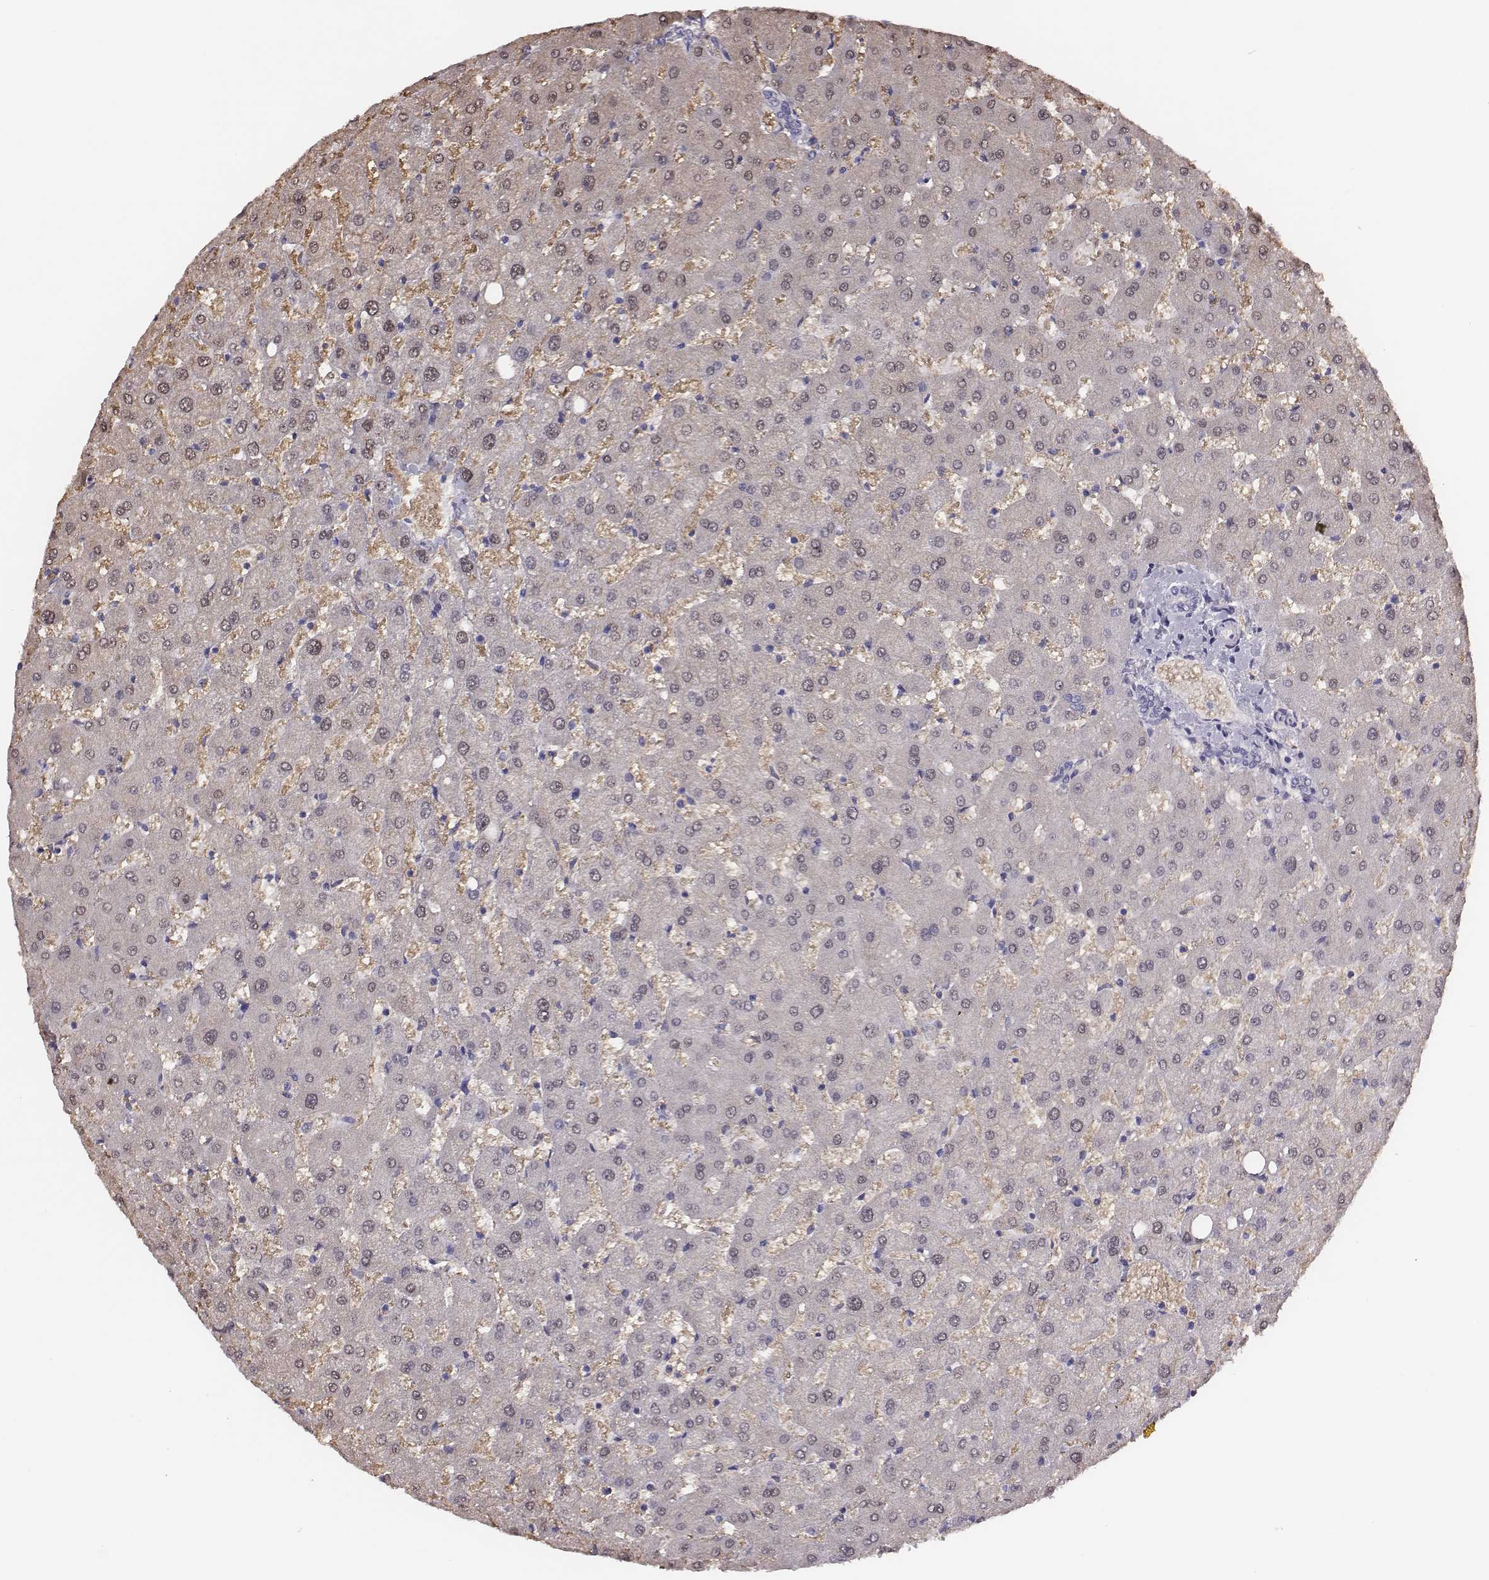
{"staining": {"intensity": "negative", "quantity": "none", "location": "none"}, "tissue": "liver", "cell_type": "Cholangiocytes", "image_type": "normal", "snomed": [{"axis": "morphology", "description": "Normal tissue, NOS"}, {"axis": "topography", "description": "Liver"}], "caption": "IHC of normal liver shows no expression in cholangiocytes. (DAB (3,3'-diaminobenzidine) immunohistochemistry (IHC) with hematoxylin counter stain).", "gene": "SCML2", "patient": {"sex": "female", "age": 50}}